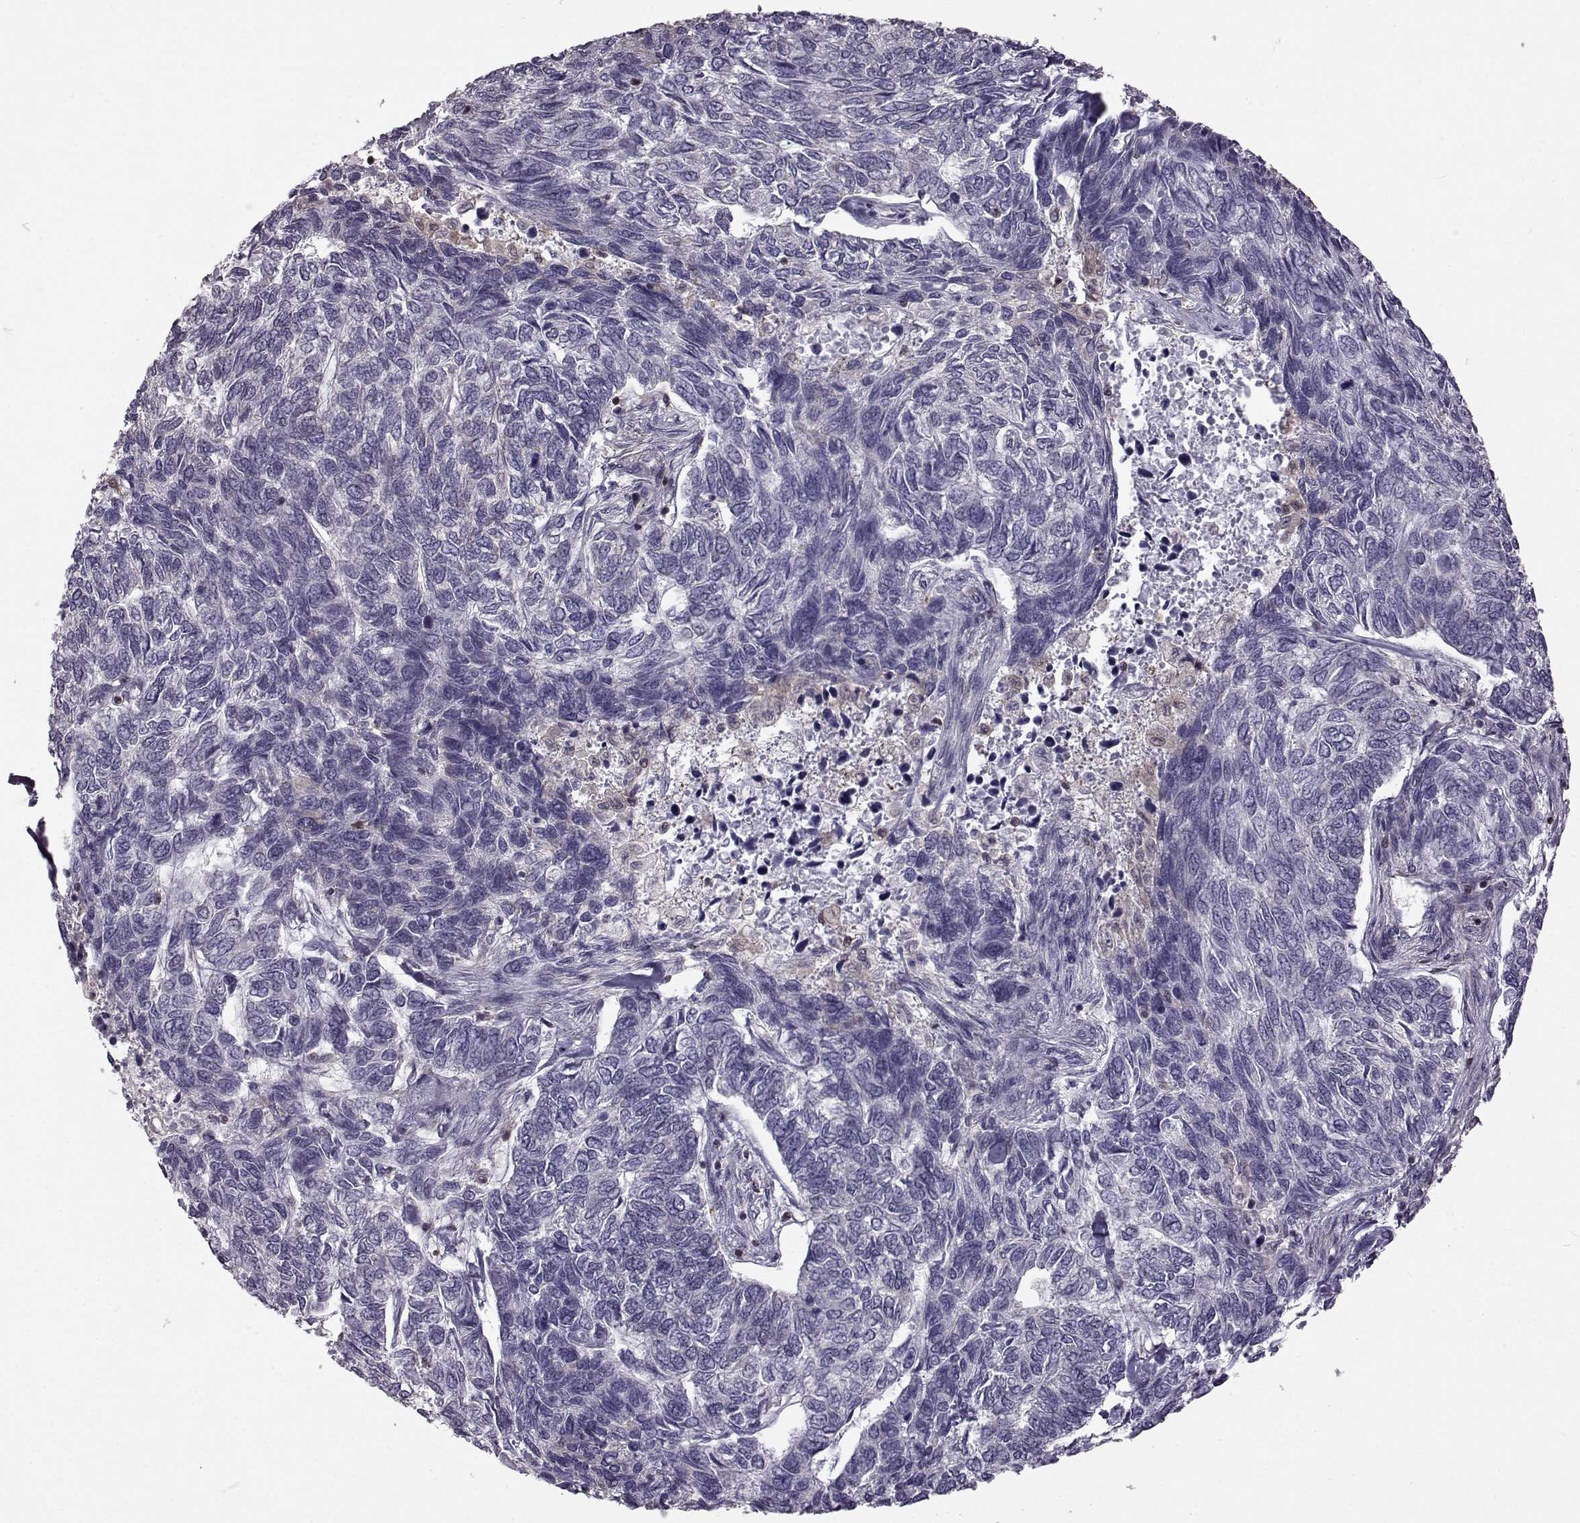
{"staining": {"intensity": "negative", "quantity": "none", "location": "none"}, "tissue": "skin cancer", "cell_type": "Tumor cells", "image_type": "cancer", "snomed": [{"axis": "morphology", "description": "Basal cell carcinoma"}, {"axis": "topography", "description": "Skin"}], "caption": "Immunohistochemistry (IHC) of human skin cancer (basal cell carcinoma) demonstrates no expression in tumor cells.", "gene": "DOK2", "patient": {"sex": "female", "age": 65}}